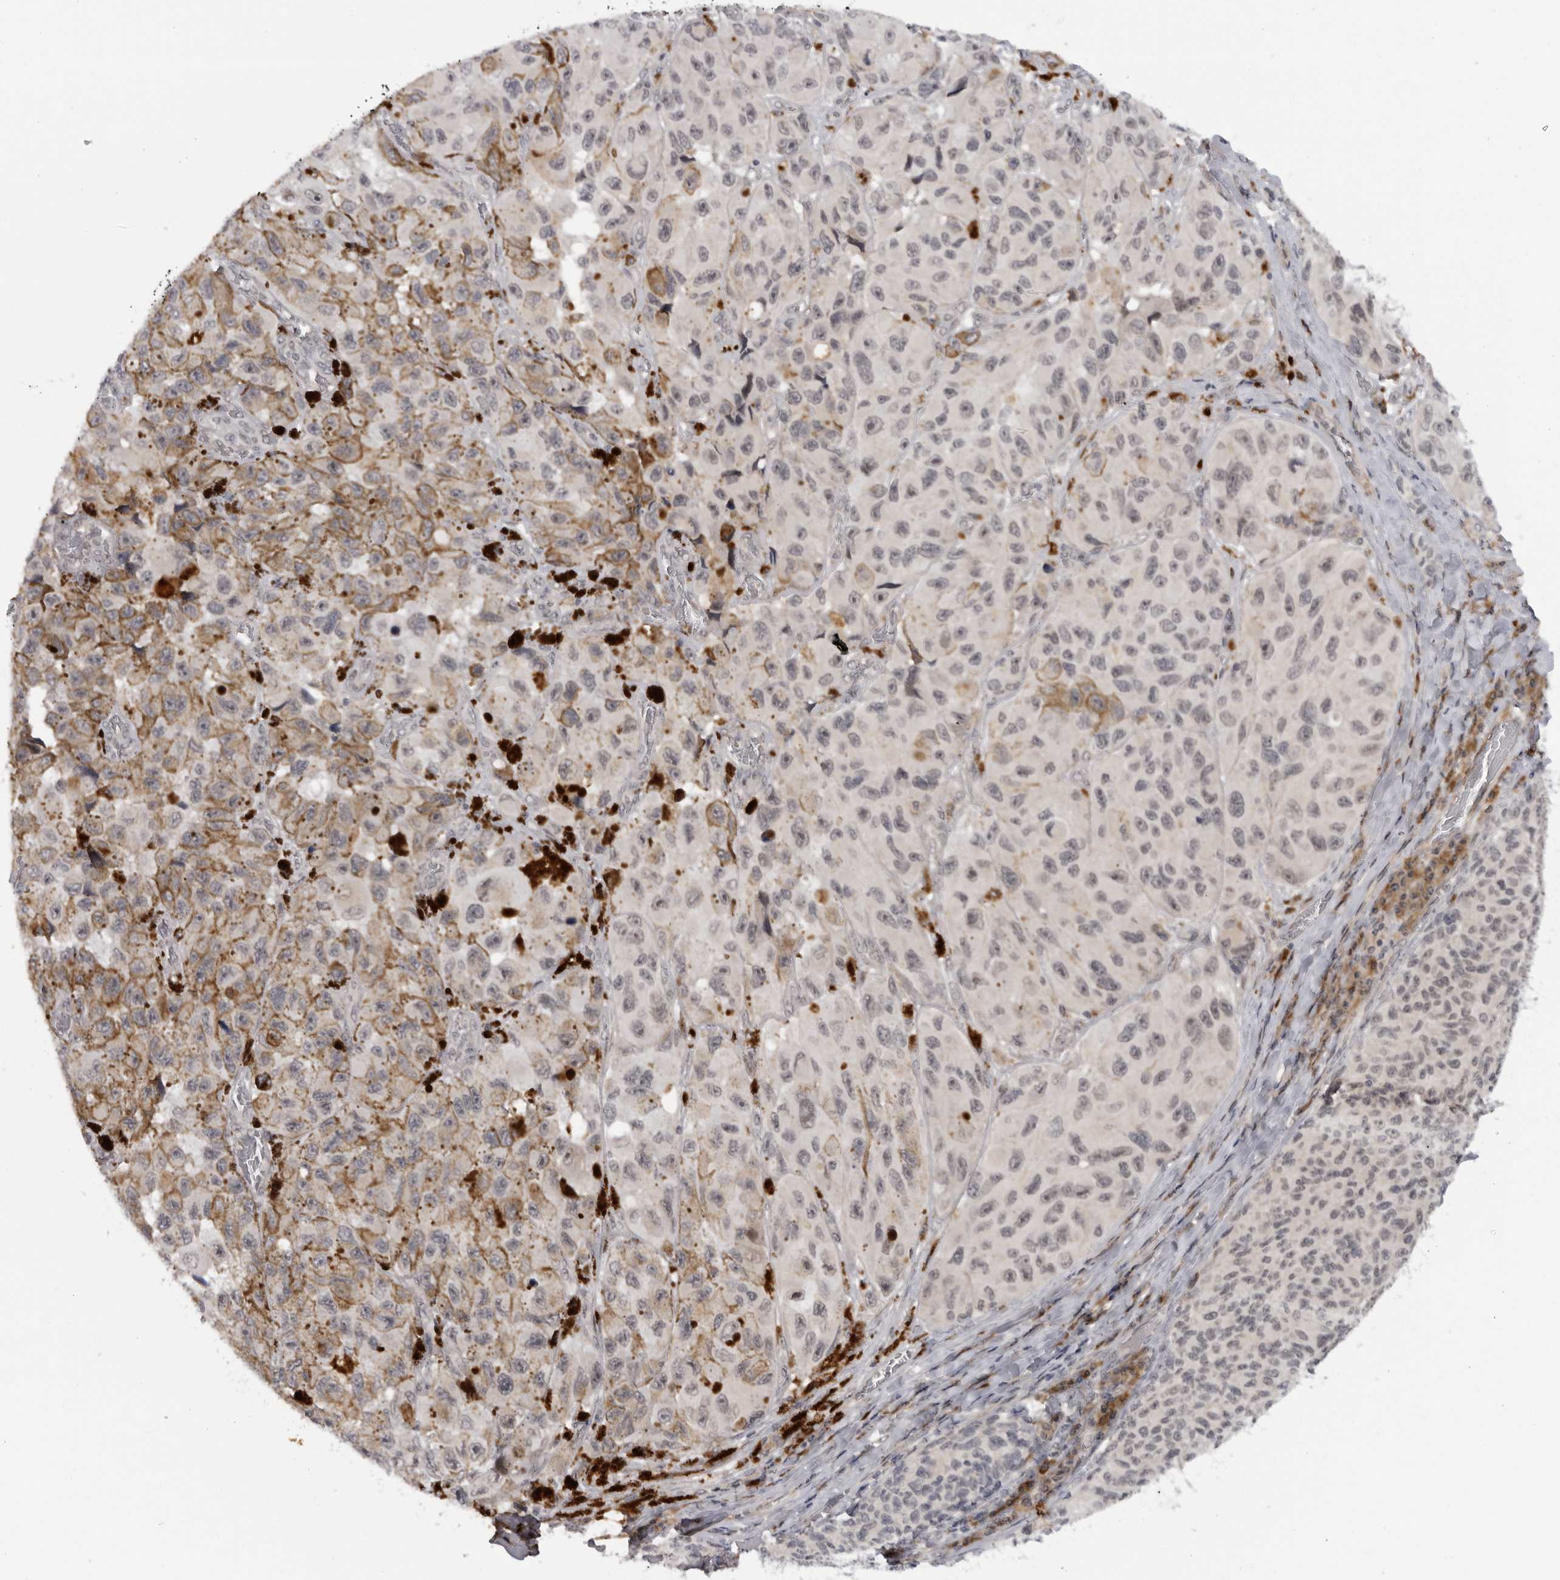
{"staining": {"intensity": "negative", "quantity": "none", "location": "none"}, "tissue": "melanoma", "cell_type": "Tumor cells", "image_type": "cancer", "snomed": [{"axis": "morphology", "description": "Malignant melanoma, NOS"}, {"axis": "topography", "description": "Skin"}], "caption": "An image of human malignant melanoma is negative for staining in tumor cells.", "gene": "ALPK2", "patient": {"sex": "female", "age": 73}}